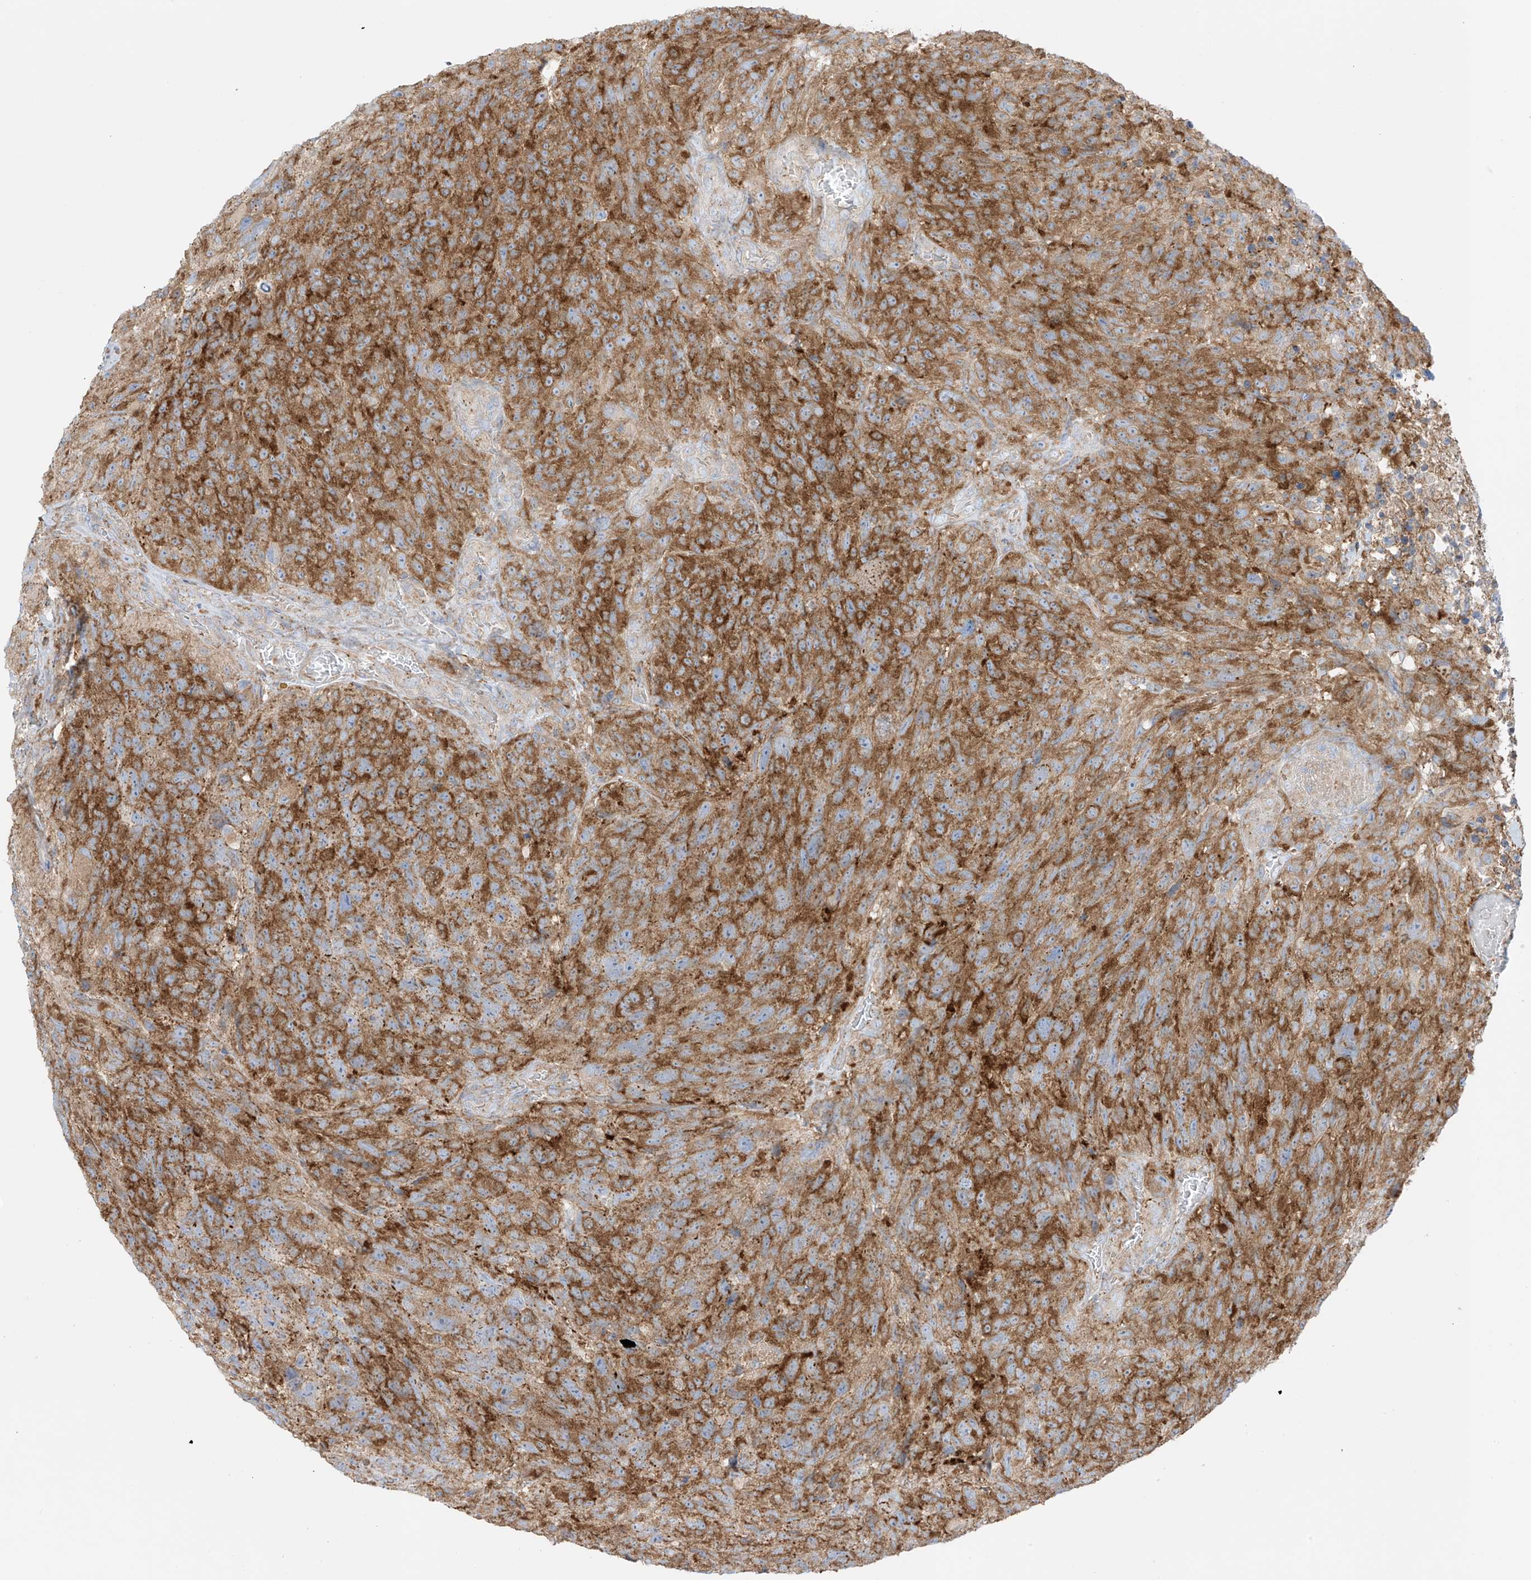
{"staining": {"intensity": "strong", "quantity": ">75%", "location": "cytoplasmic/membranous"}, "tissue": "glioma", "cell_type": "Tumor cells", "image_type": "cancer", "snomed": [{"axis": "morphology", "description": "Glioma, malignant, High grade"}, {"axis": "topography", "description": "Brain"}], "caption": "Immunohistochemical staining of glioma exhibits high levels of strong cytoplasmic/membranous positivity in approximately >75% of tumor cells.", "gene": "XKR3", "patient": {"sex": "male", "age": 69}}